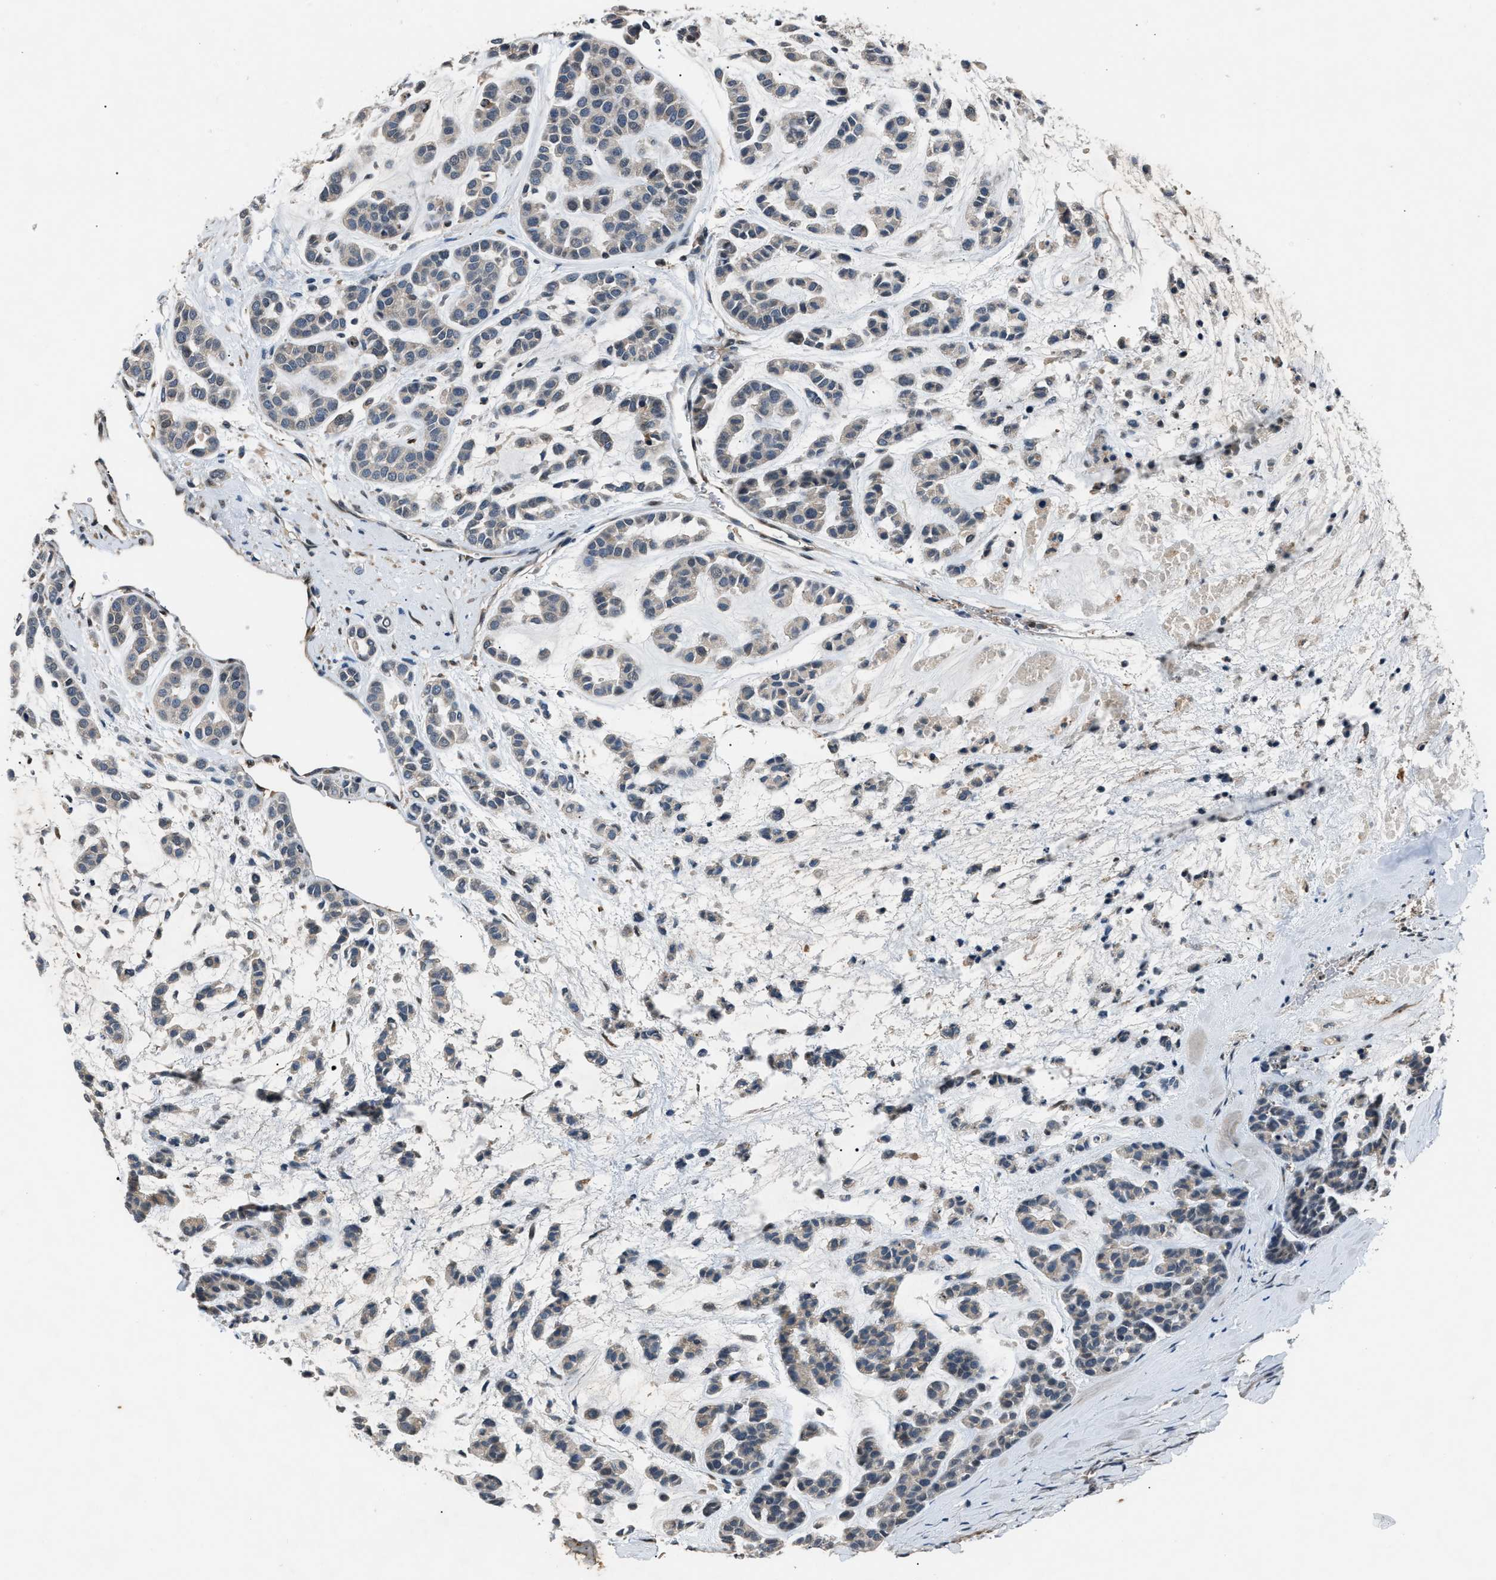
{"staining": {"intensity": "negative", "quantity": "none", "location": "none"}, "tissue": "head and neck cancer", "cell_type": "Tumor cells", "image_type": "cancer", "snomed": [{"axis": "morphology", "description": "Adenocarcinoma, NOS"}, {"axis": "morphology", "description": "Adenoma, NOS"}, {"axis": "topography", "description": "Head-Neck"}], "caption": "Protein analysis of head and neck adenoma displays no significant staining in tumor cells. (DAB IHC with hematoxylin counter stain).", "gene": "TP53I3", "patient": {"sex": "female", "age": 55}}